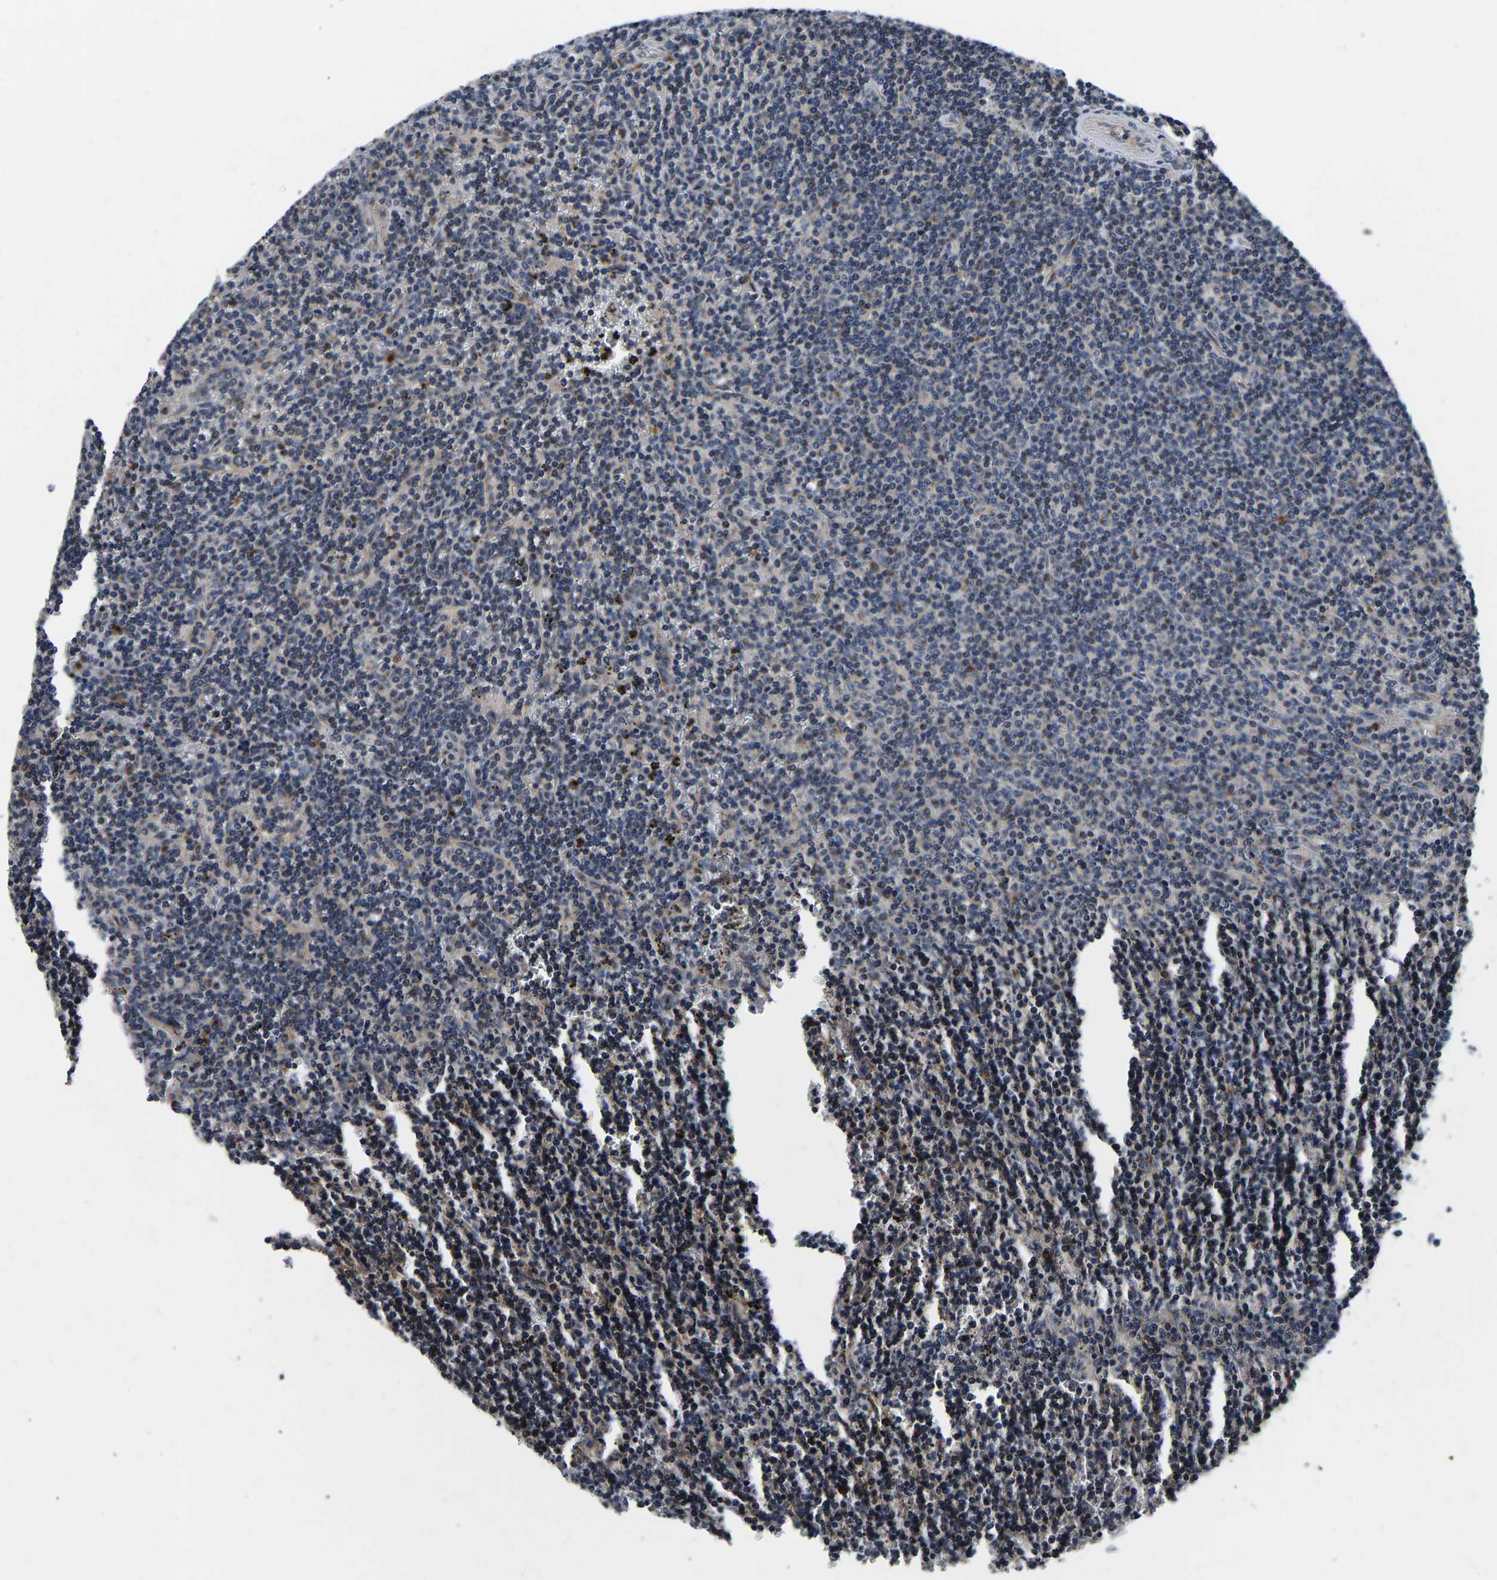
{"staining": {"intensity": "weak", "quantity": "<25%", "location": "cytoplasmic/membranous"}, "tissue": "lymphoma", "cell_type": "Tumor cells", "image_type": "cancer", "snomed": [{"axis": "morphology", "description": "Malignant lymphoma, non-Hodgkin's type, Low grade"}, {"axis": "topography", "description": "Spleen"}], "caption": "This is an immunohistochemistry (IHC) photomicrograph of lymphoma. There is no expression in tumor cells.", "gene": "RABAC1", "patient": {"sex": "female", "age": 50}}